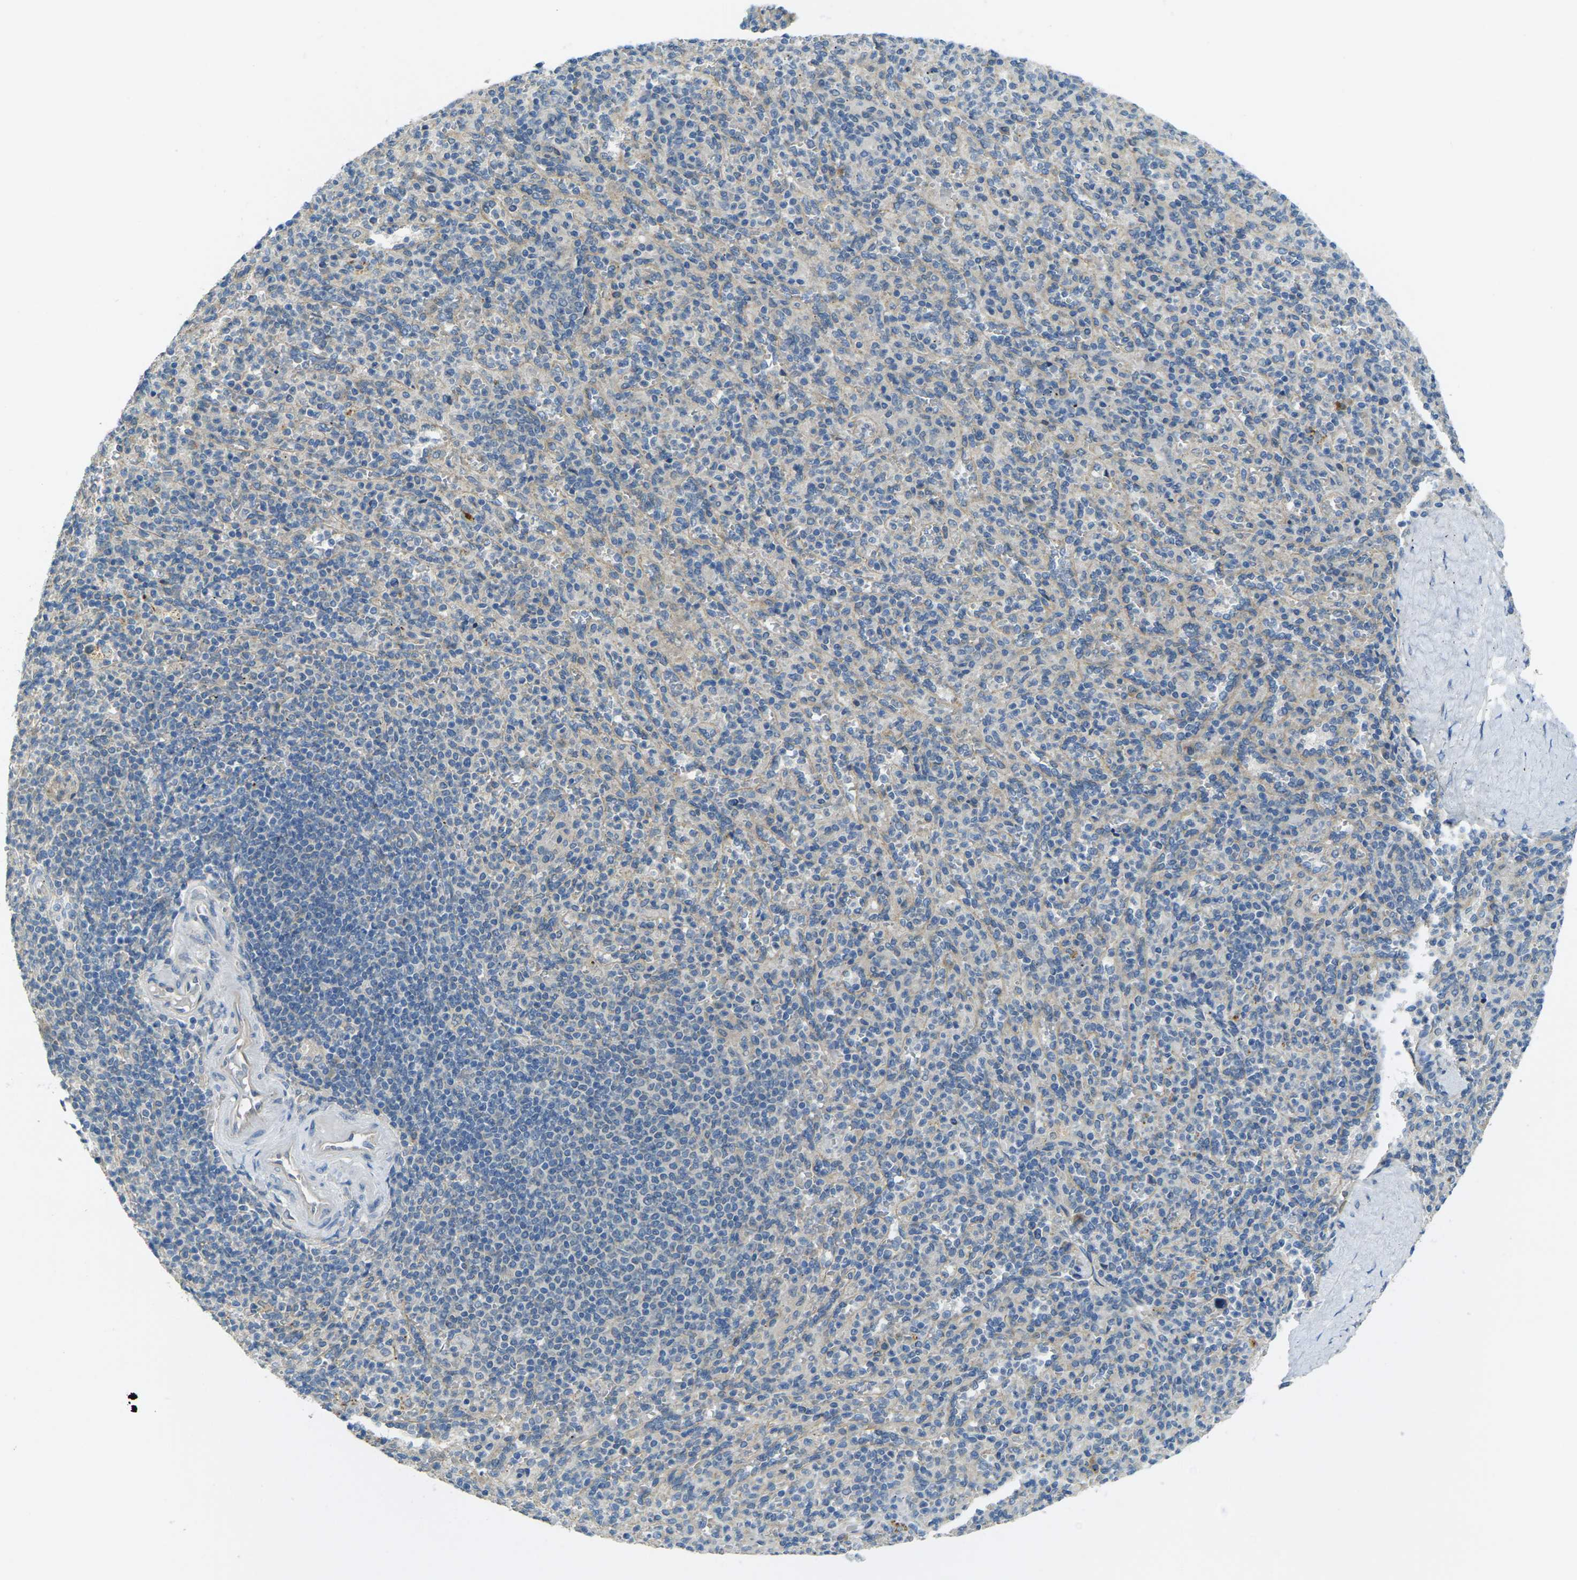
{"staining": {"intensity": "moderate", "quantity": "<25%", "location": "cytoplasmic/membranous"}, "tissue": "spleen", "cell_type": "Cells in red pulp", "image_type": "normal", "snomed": [{"axis": "morphology", "description": "Normal tissue, NOS"}, {"axis": "topography", "description": "Spleen"}], "caption": "A high-resolution histopathology image shows IHC staining of normal spleen, which displays moderate cytoplasmic/membranous staining in approximately <25% of cells in red pulp.", "gene": "RHBDD1", "patient": {"sex": "male", "age": 36}}